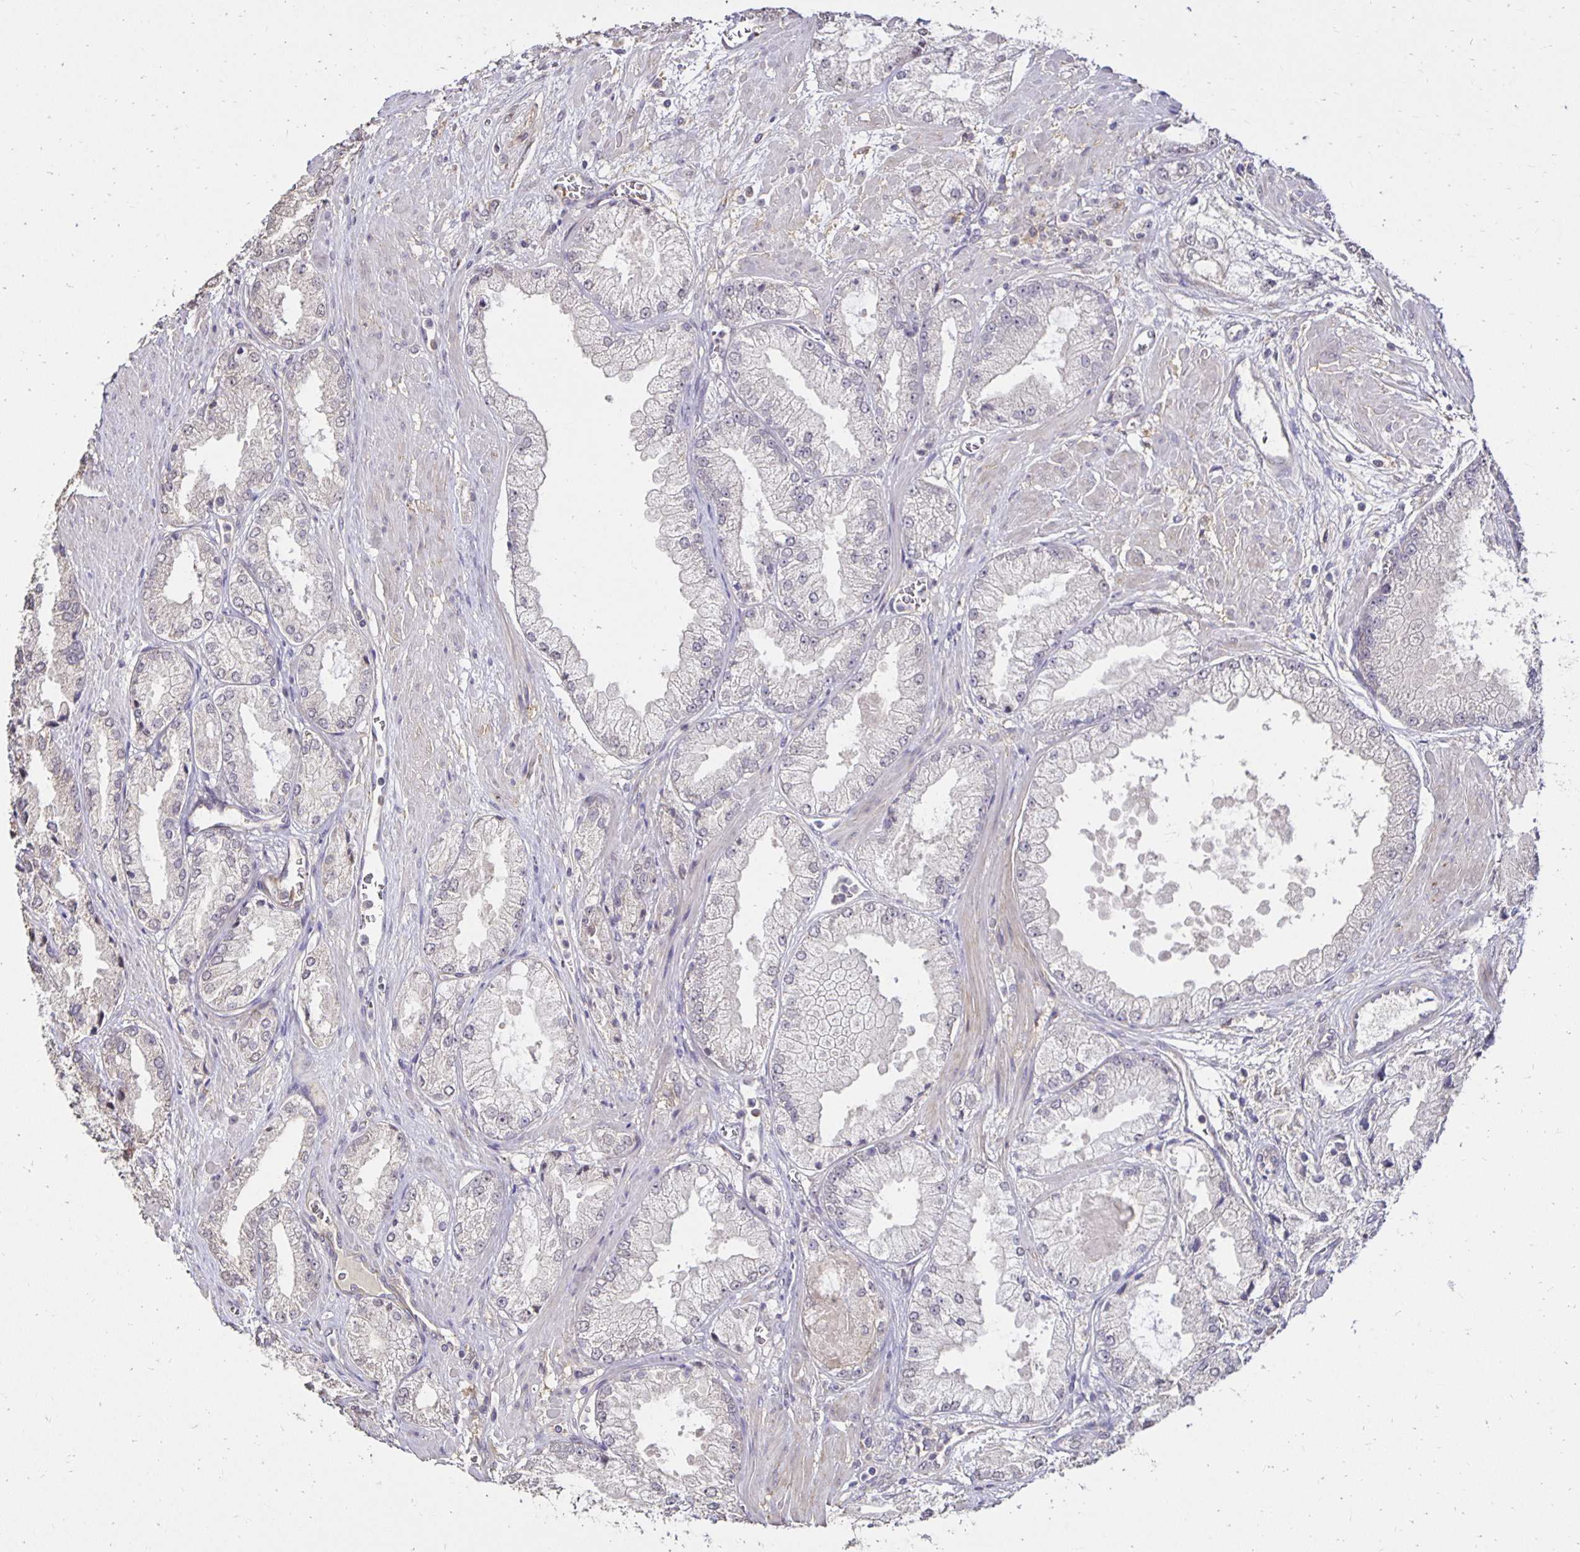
{"staining": {"intensity": "negative", "quantity": "none", "location": "none"}, "tissue": "prostate cancer", "cell_type": "Tumor cells", "image_type": "cancer", "snomed": [{"axis": "morphology", "description": "Adenocarcinoma, High grade"}, {"axis": "topography", "description": "Prostate"}], "caption": "This is a micrograph of immunohistochemistry staining of prostate cancer, which shows no expression in tumor cells.", "gene": "PNPLA3", "patient": {"sex": "male", "age": 68}}